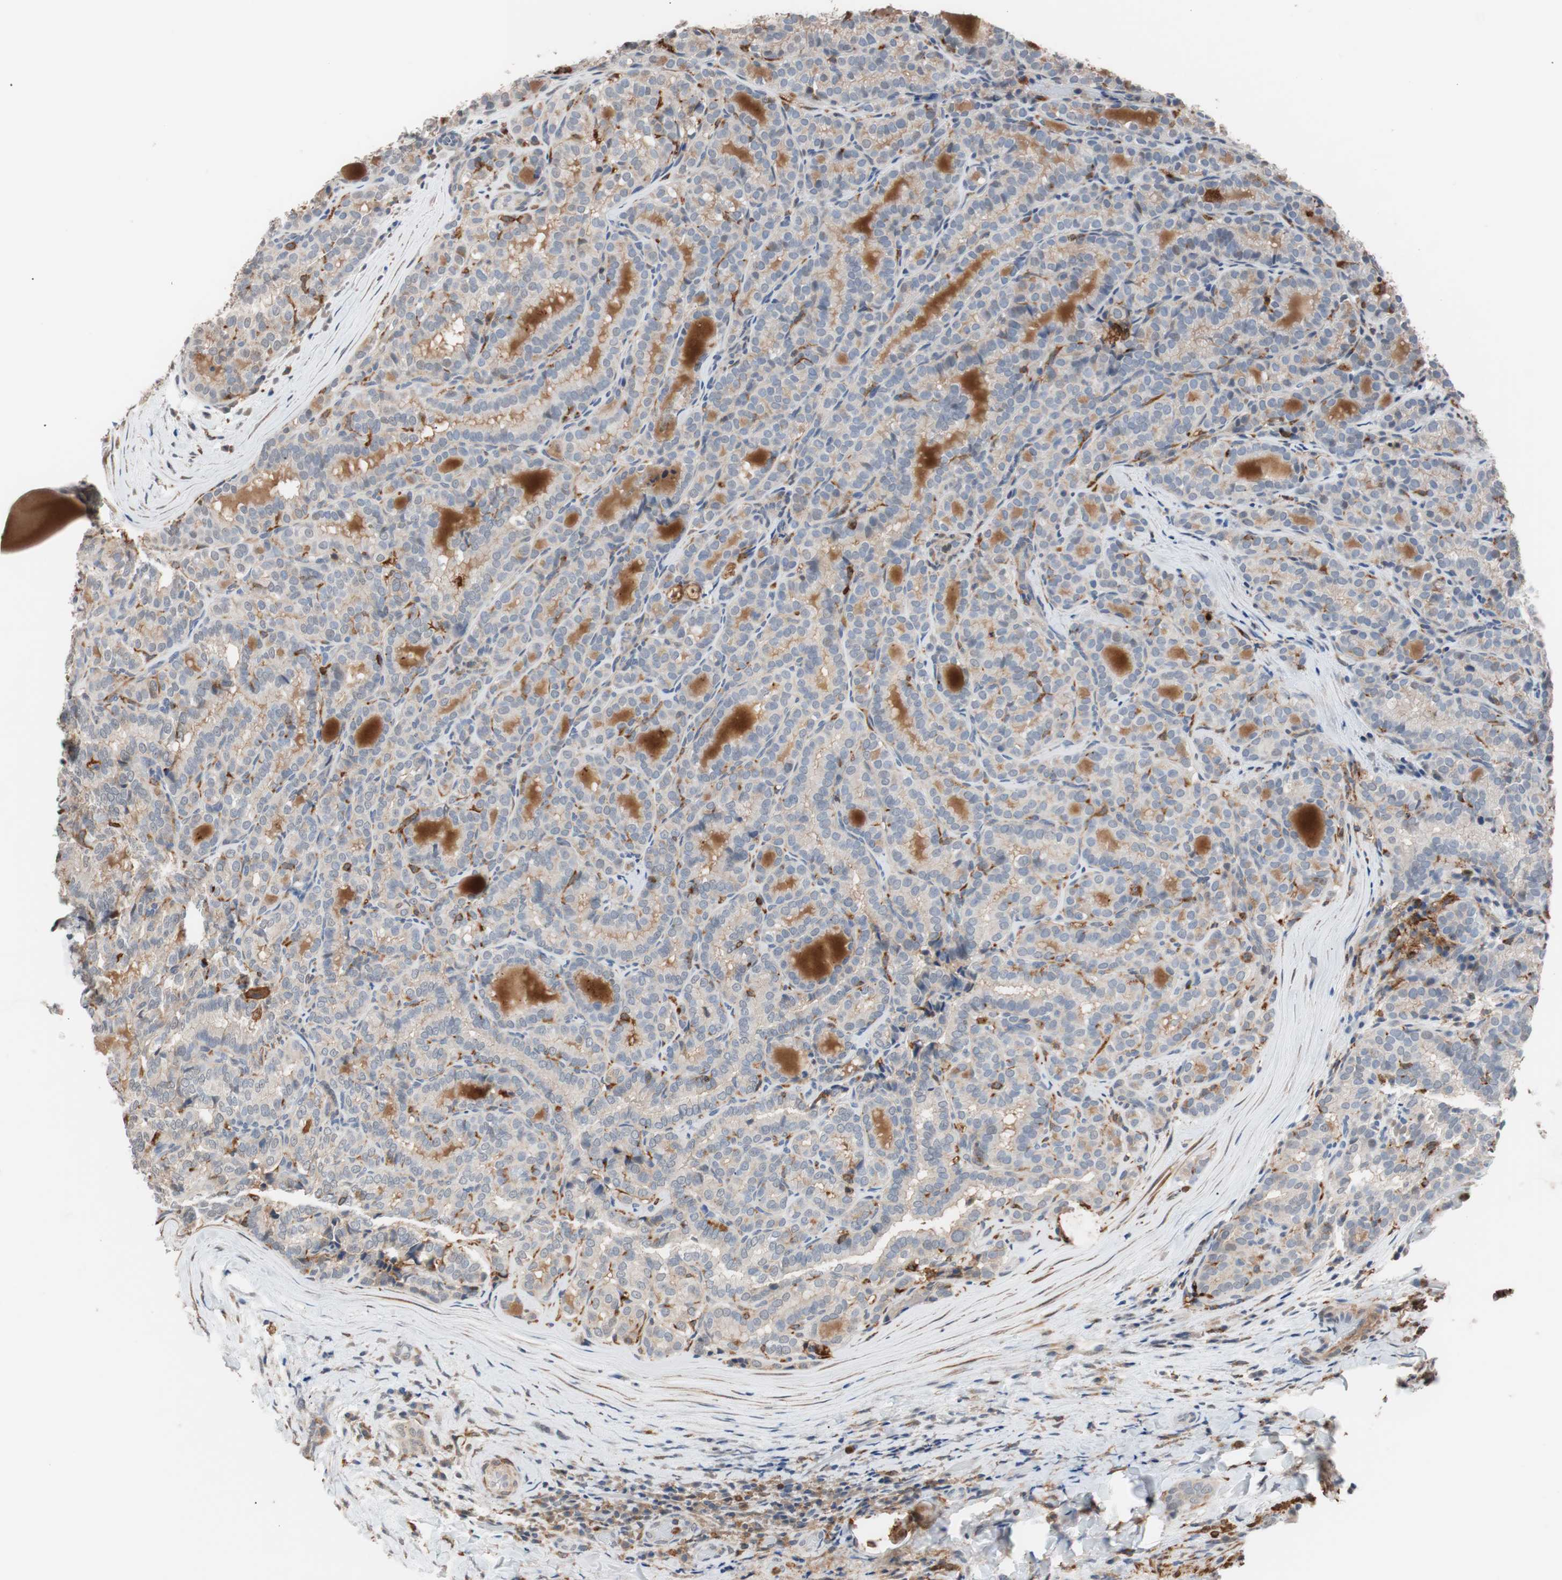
{"staining": {"intensity": "weak", "quantity": "25%-75%", "location": "cytoplasmic/membranous"}, "tissue": "thyroid cancer", "cell_type": "Tumor cells", "image_type": "cancer", "snomed": [{"axis": "morphology", "description": "Normal tissue, NOS"}, {"axis": "morphology", "description": "Papillary adenocarcinoma, NOS"}, {"axis": "topography", "description": "Thyroid gland"}], "caption": "High-magnification brightfield microscopy of papillary adenocarcinoma (thyroid) stained with DAB (brown) and counterstained with hematoxylin (blue). tumor cells exhibit weak cytoplasmic/membranous positivity is present in approximately25%-75% of cells.", "gene": "LITAF", "patient": {"sex": "female", "age": 30}}